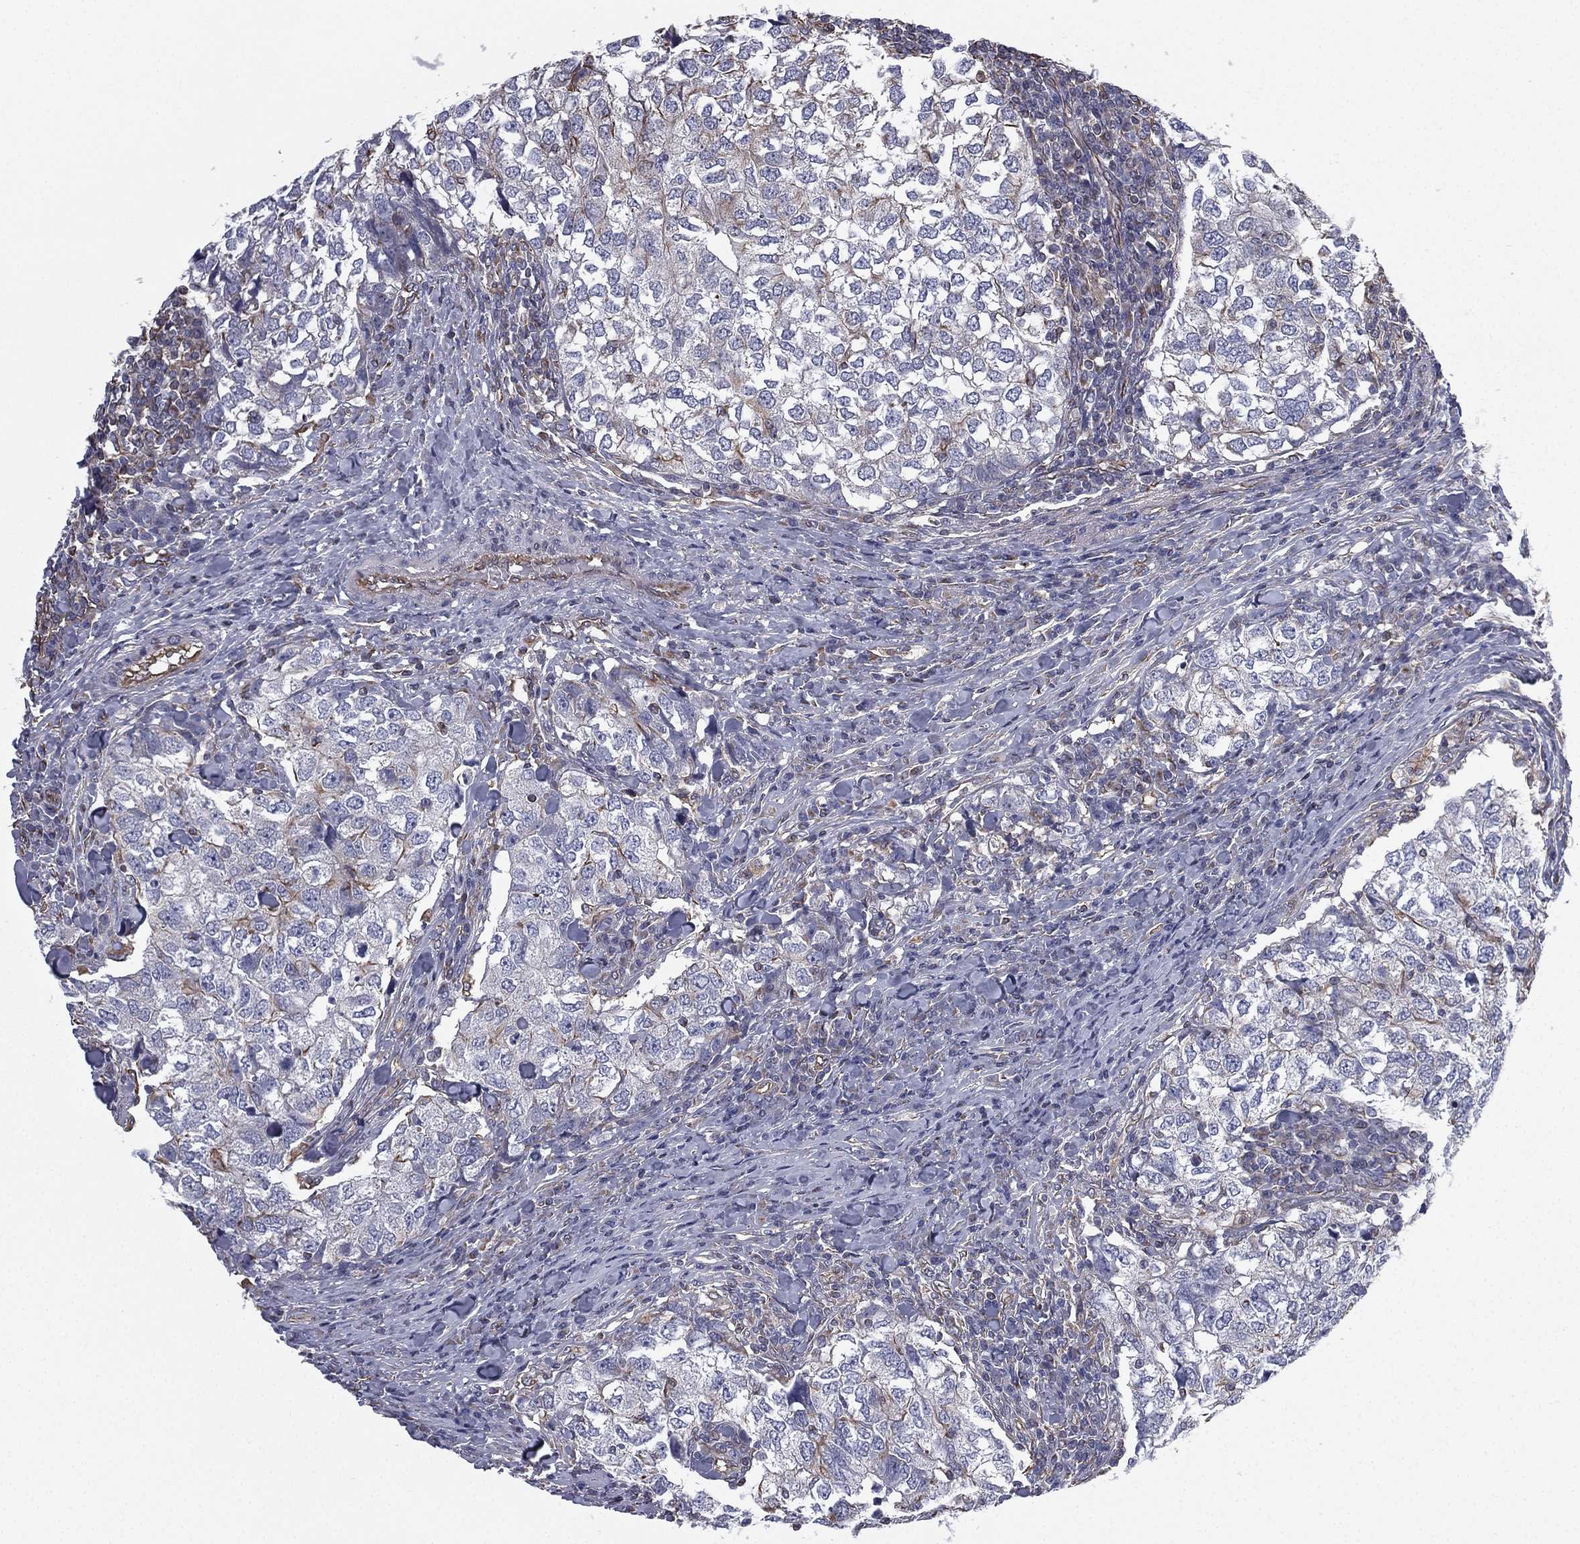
{"staining": {"intensity": "negative", "quantity": "none", "location": "none"}, "tissue": "breast cancer", "cell_type": "Tumor cells", "image_type": "cancer", "snomed": [{"axis": "morphology", "description": "Duct carcinoma"}, {"axis": "topography", "description": "Breast"}], "caption": "DAB immunohistochemical staining of human breast cancer (invasive ductal carcinoma) exhibits no significant staining in tumor cells. (DAB (3,3'-diaminobenzidine) immunohistochemistry with hematoxylin counter stain).", "gene": "SCUBE1", "patient": {"sex": "female", "age": 30}}